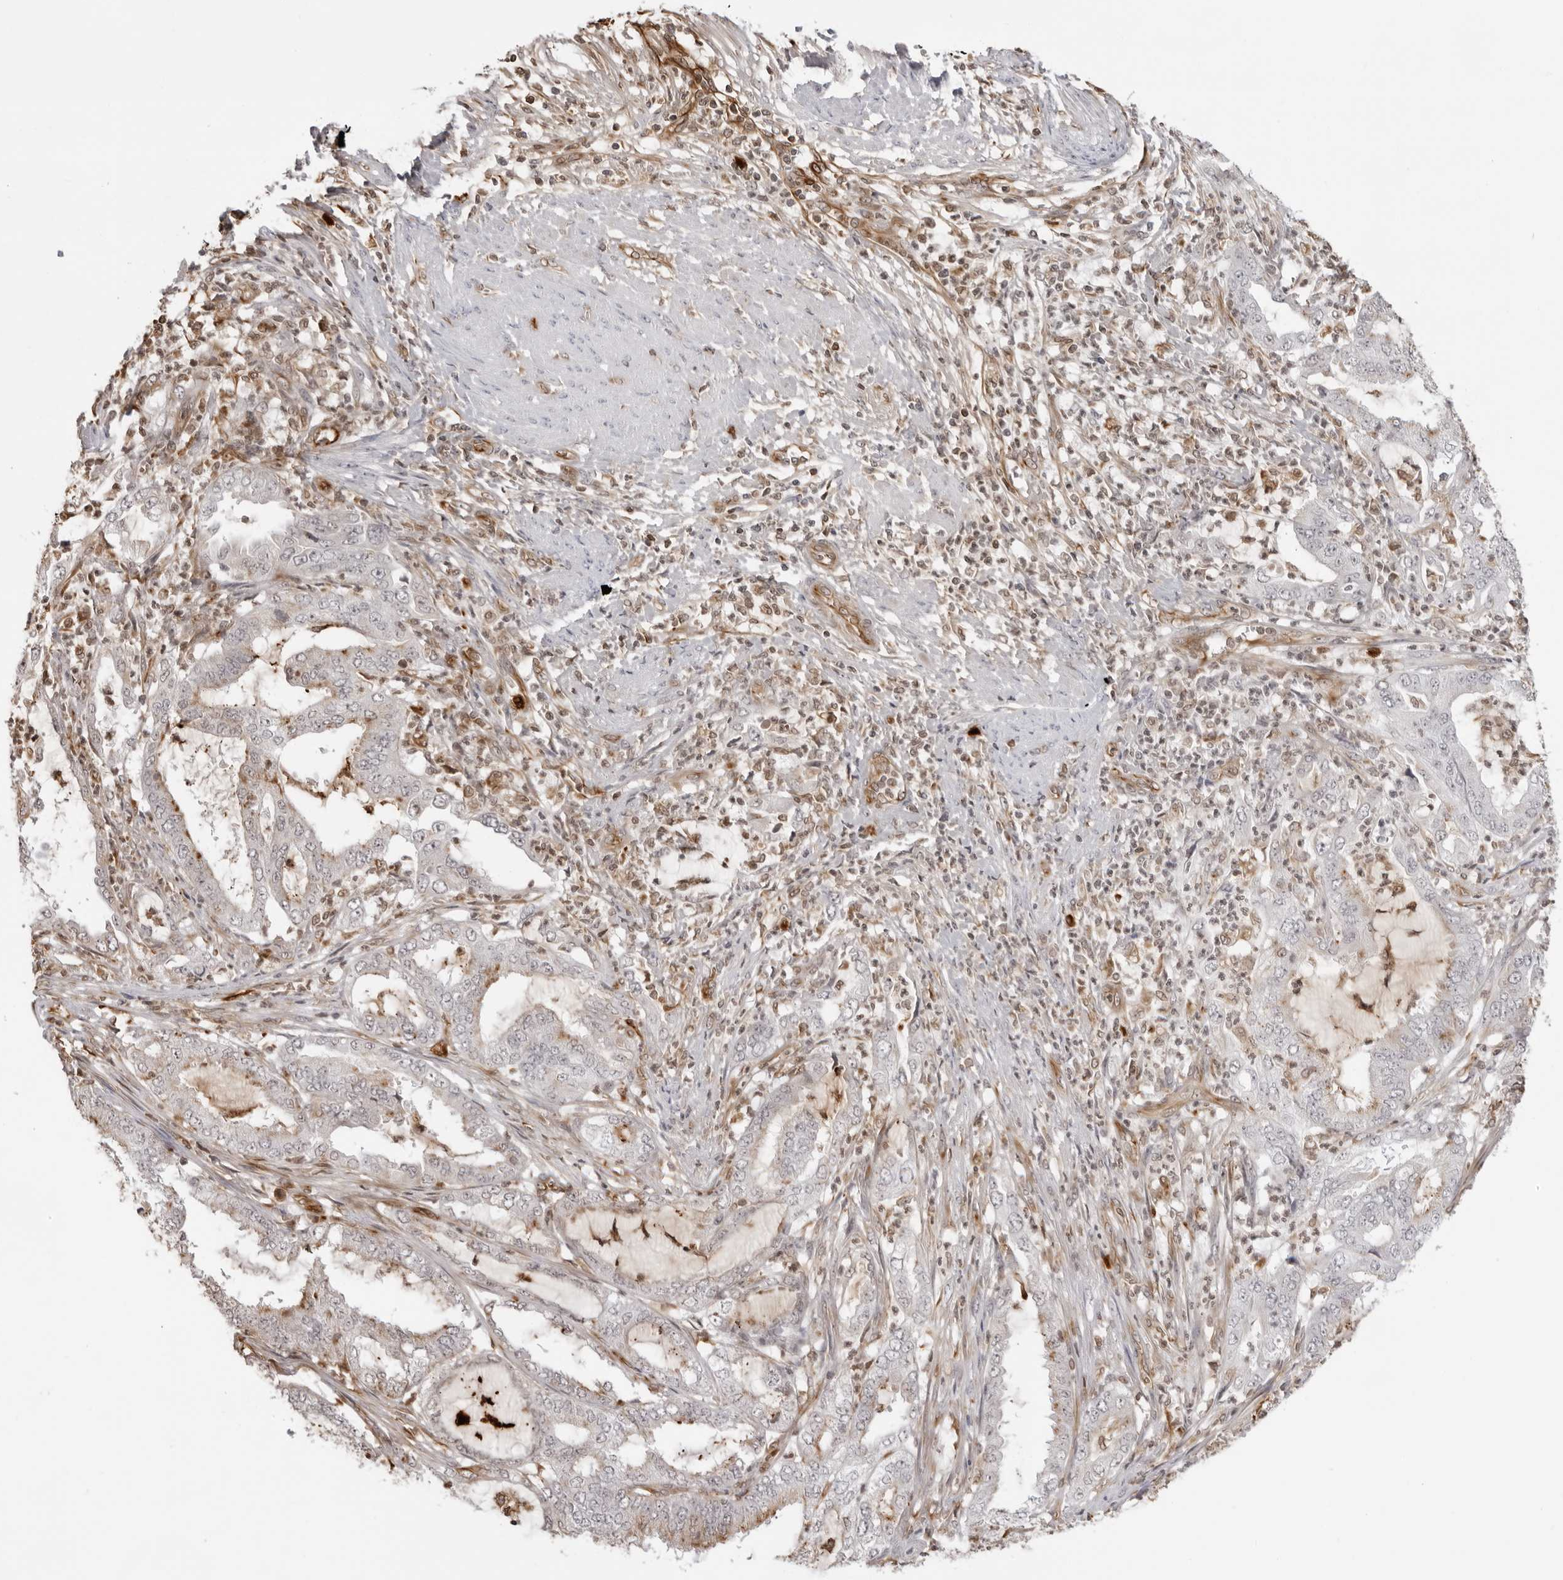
{"staining": {"intensity": "negative", "quantity": "none", "location": "none"}, "tissue": "endometrial cancer", "cell_type": "Tumor cells", "image_type": "cancer", "snomed": [{"axis": "morphology", "description": "Adenocarcinoma, NOS"}, {"axis": "topography", "description": "Endometrium"}], "caption": "There is no significant staining in tumor cells of endometrial adenocarcinoma. (DAB IHC visualized using brightfield microscopy, high magnification).", "gene": "DYNLT5", "patient": {"sex": "female", "age": 51}}